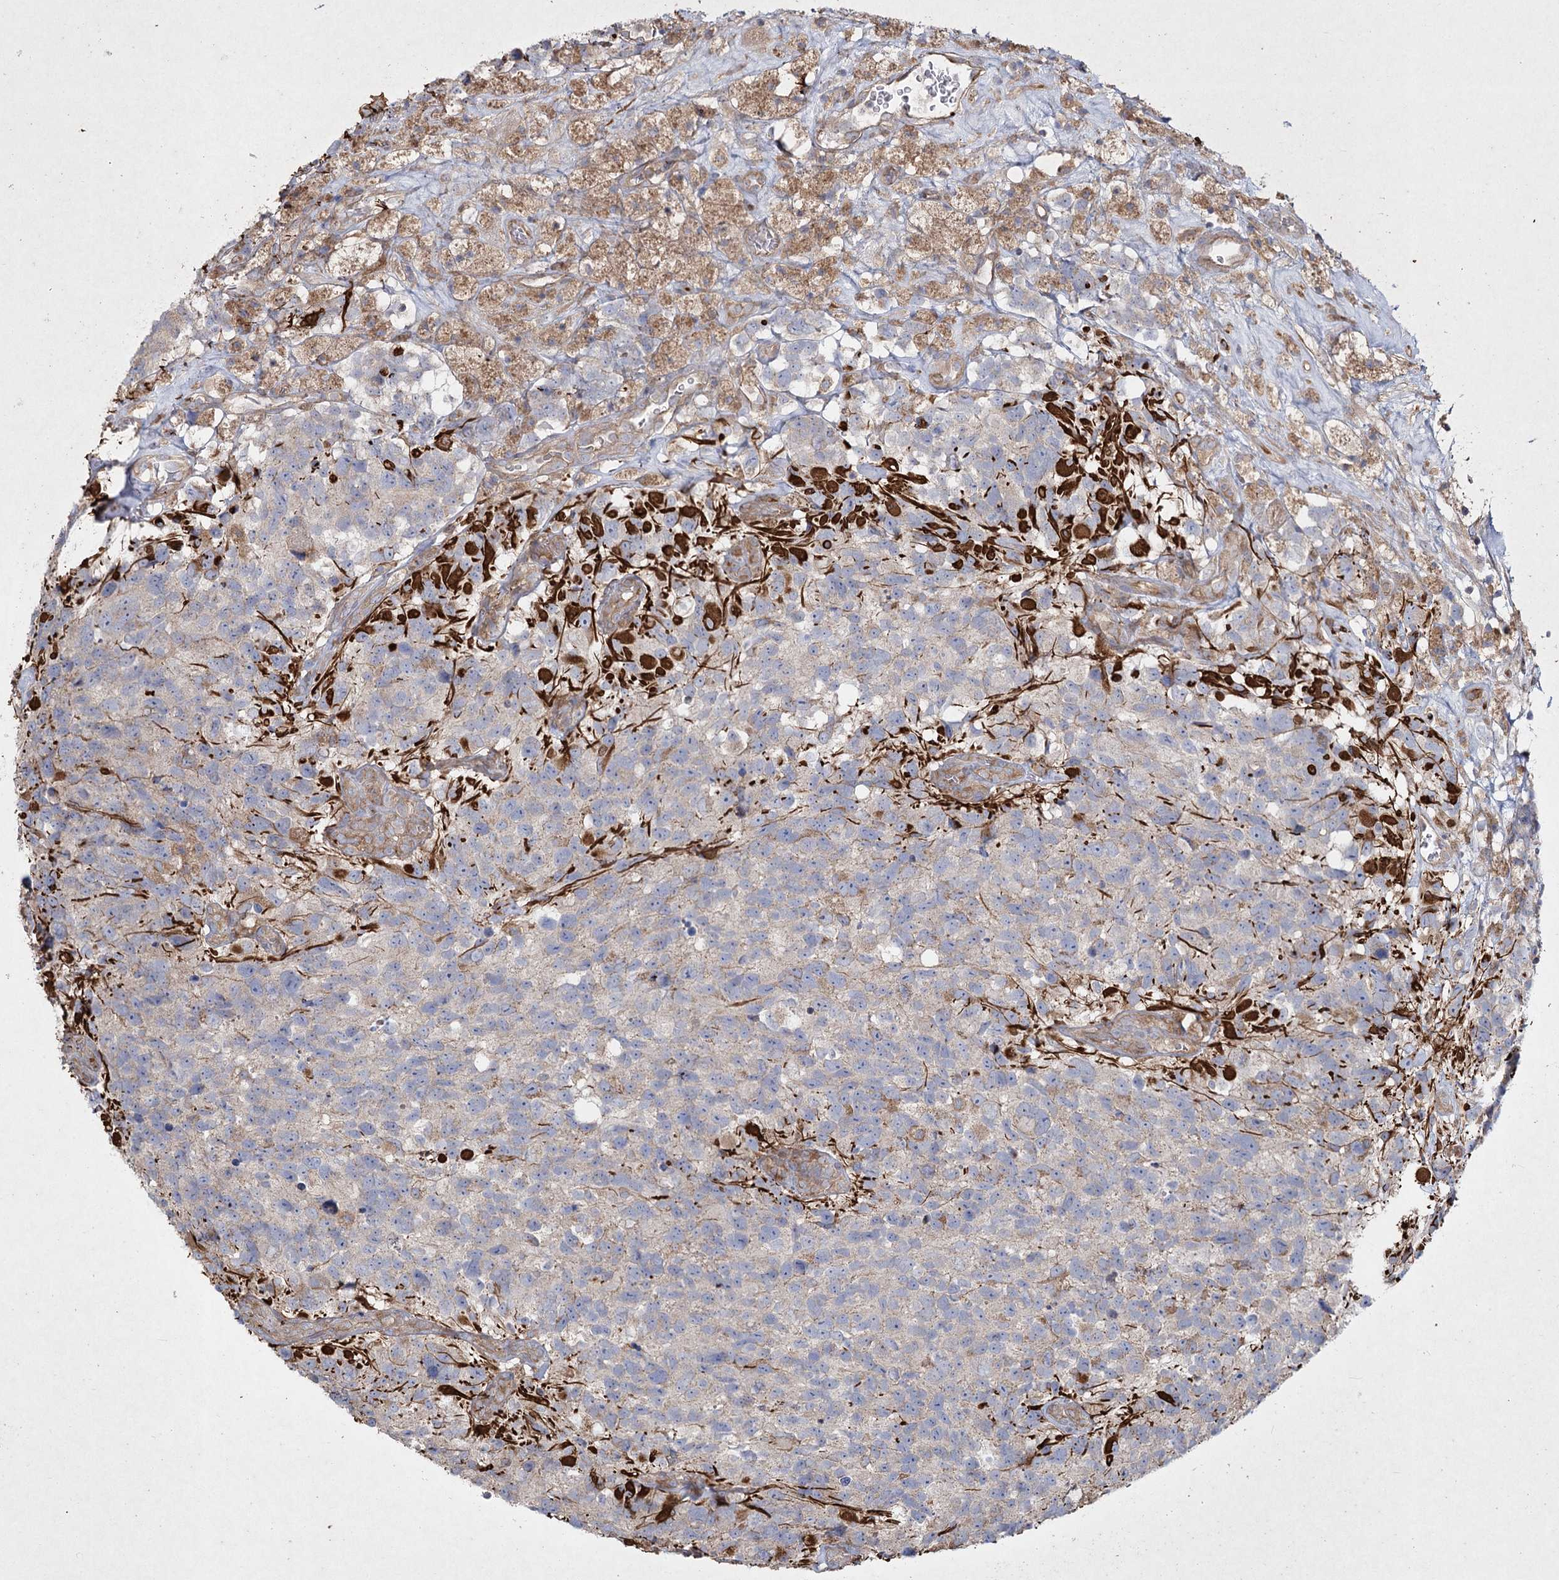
{"staining": {"intensity": "moderate", "quantity": "25%-75%", "location": "cytoplasmic/membranous"}, "tissue": "glioma", "cell_type": "Tumor cells", "image_type": "cancer", "snomed": [{"axis": "morphology", "description": "Glioma, malignant, High grade"}, {"axis": "topography", "description": "Brain"}], "caption": "Immunohistochemistry (IHC) photomicrograph of glioma stained for a protein (brown), which exhibits medium levels of moderate cytoplasmic/membranous positivity in approximately 25%-75% of tumor cells.", "gene": "SH3TC1", "patient": {"sex": "male", "age": 76}}